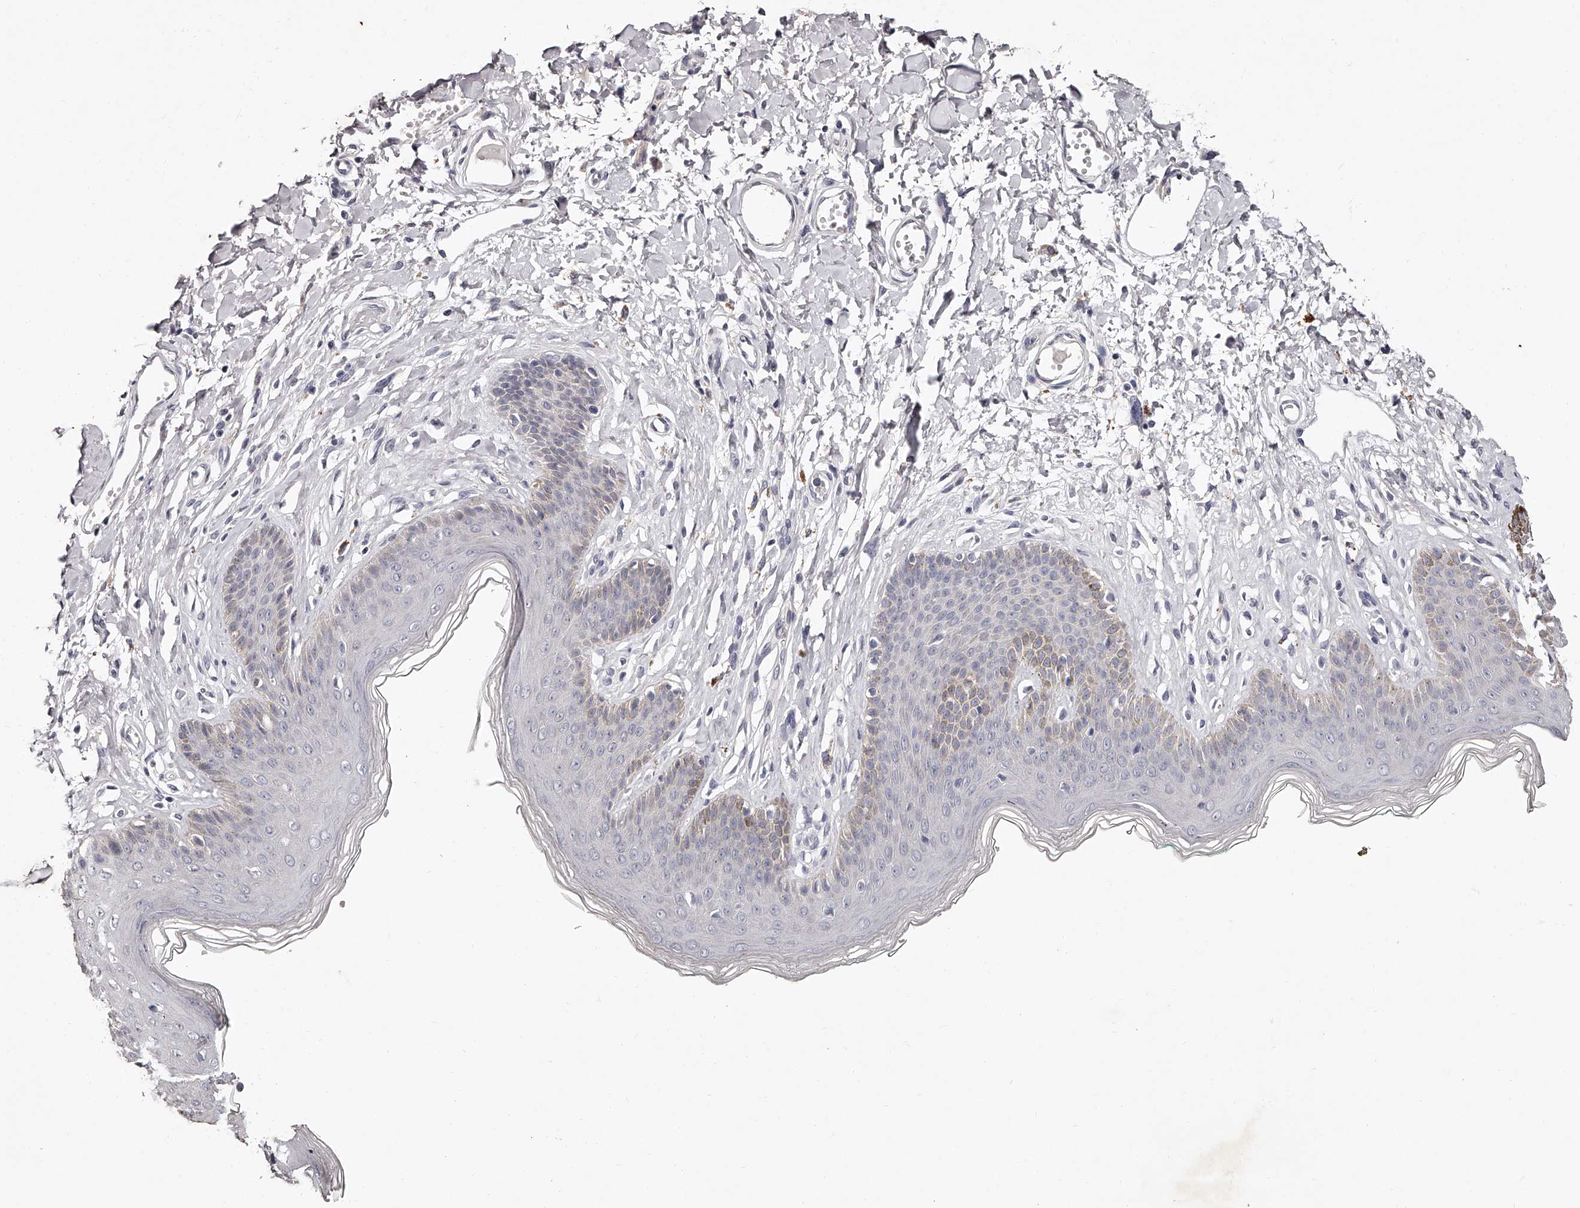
{"staining": {"intensity": "weak", "quantity": "<25%", "location": "cytoplasmic/membranous"}, "tissue": "skin", "cell_type": "Epidermal cells", "image_type": "normal", "snomed": [{"axis": "morphology", "description": "Normal tissue, NOS"}, {"axis": "morphology", "description": "Squamous cell carcinoma, NOS"}, {"axis": "topography", "description": "Vulva"}], "caption": "Image shows no protein positivity in epidermal cells of unremarkable skin.", "gene": "NT5DC1", "patient": {"sex": "female", "age": 85}}